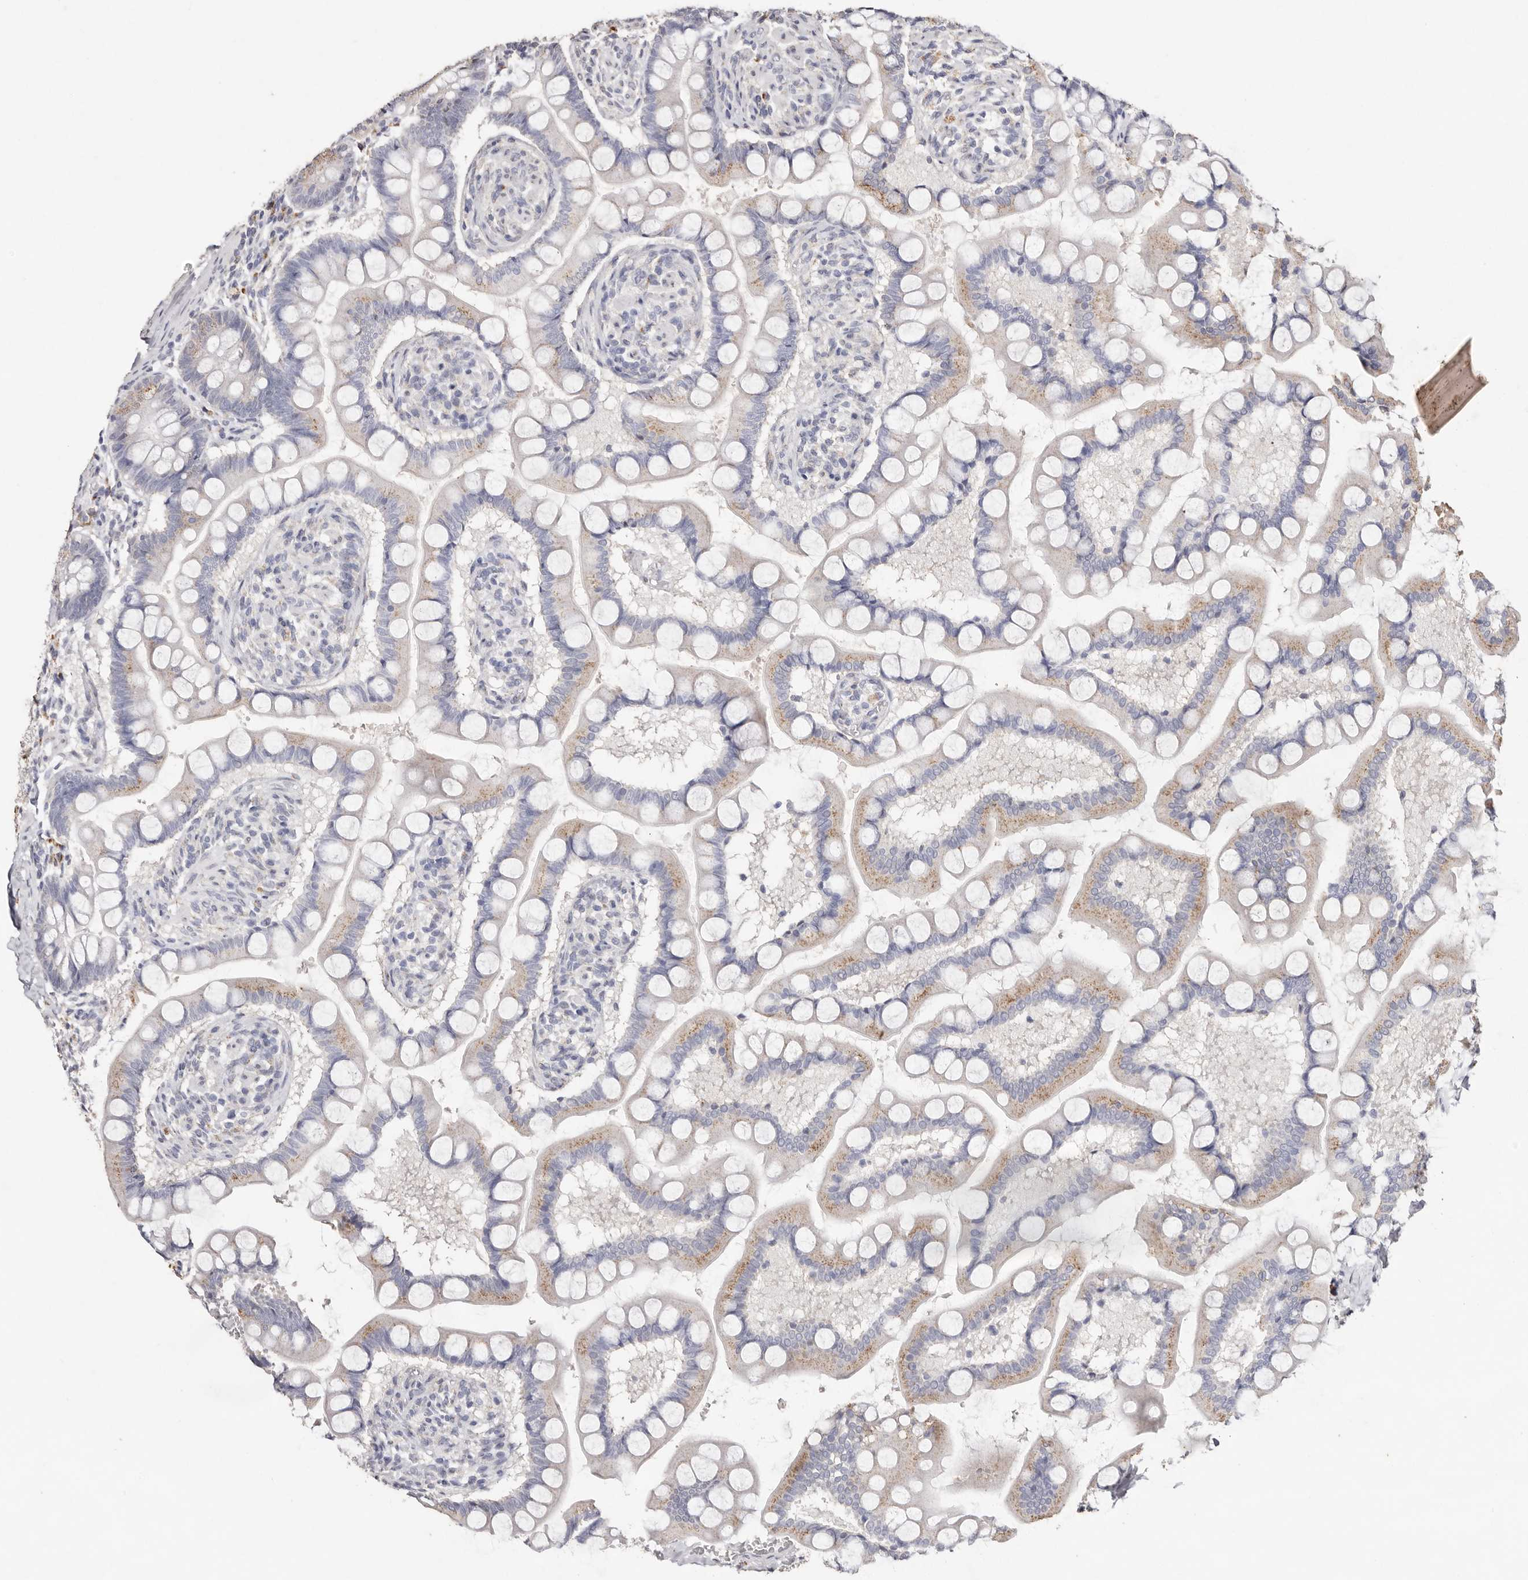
{"staining": {"intensity": "moderate", "quantity": "<25%", "location": "cytoplasmic/membranous"}, "tissue": "small intestine", "cell_type": "Glandular cells", "image_type": "normal", "snomed": [{"axis": "morphology", "description": "Normal tissue, NOS"}, {"axis": "topography", "description": "Small intestine"}], "caption": "Brown immunohistochemical staining in benign small intestine demonstrates moderate cytoplasmic/membranous staining in about <25% of glandular cells.", "gene": "LGALS7B", "patient": {"sex": "male", "age": 41}}